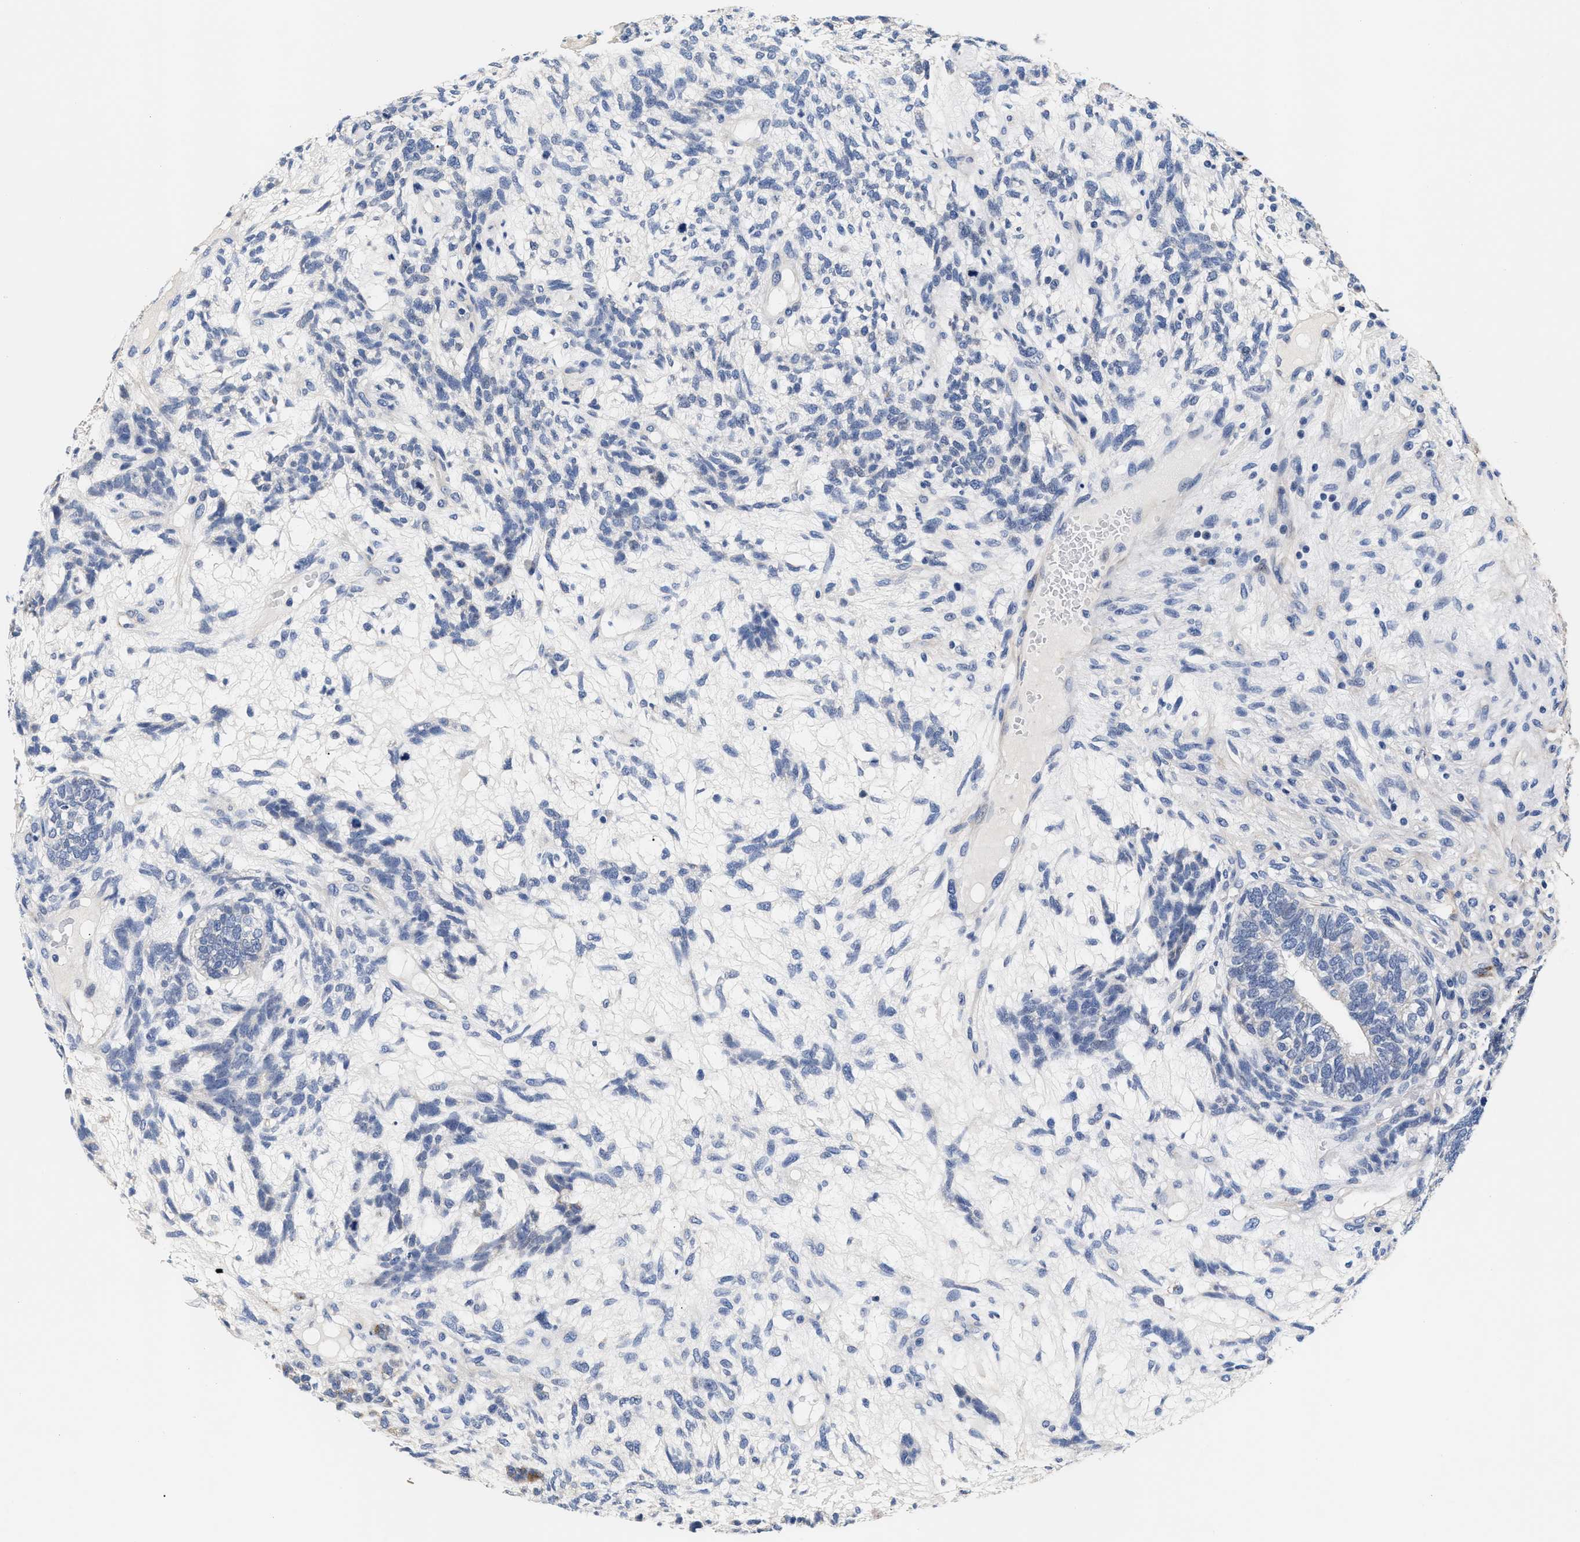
{"staining": {"intensity": "negative", "quantity": "none", "location": "none"}, "tissue": "testis cancer", "cell_type": "Tumor cells", "image_type": "cancer", "snomed": [{"axis": "morphology", "description": "Seminoma, NOS"}, {"axis": "topography", "description": "Testis"}], "caption": "The immunohistochemistry (IHC) image has no significant expression in tumor cells of testis cancer (seminoma) tissue.", "gene": "ACTL7B", "patient": {"sex": "male", "age": 28}}